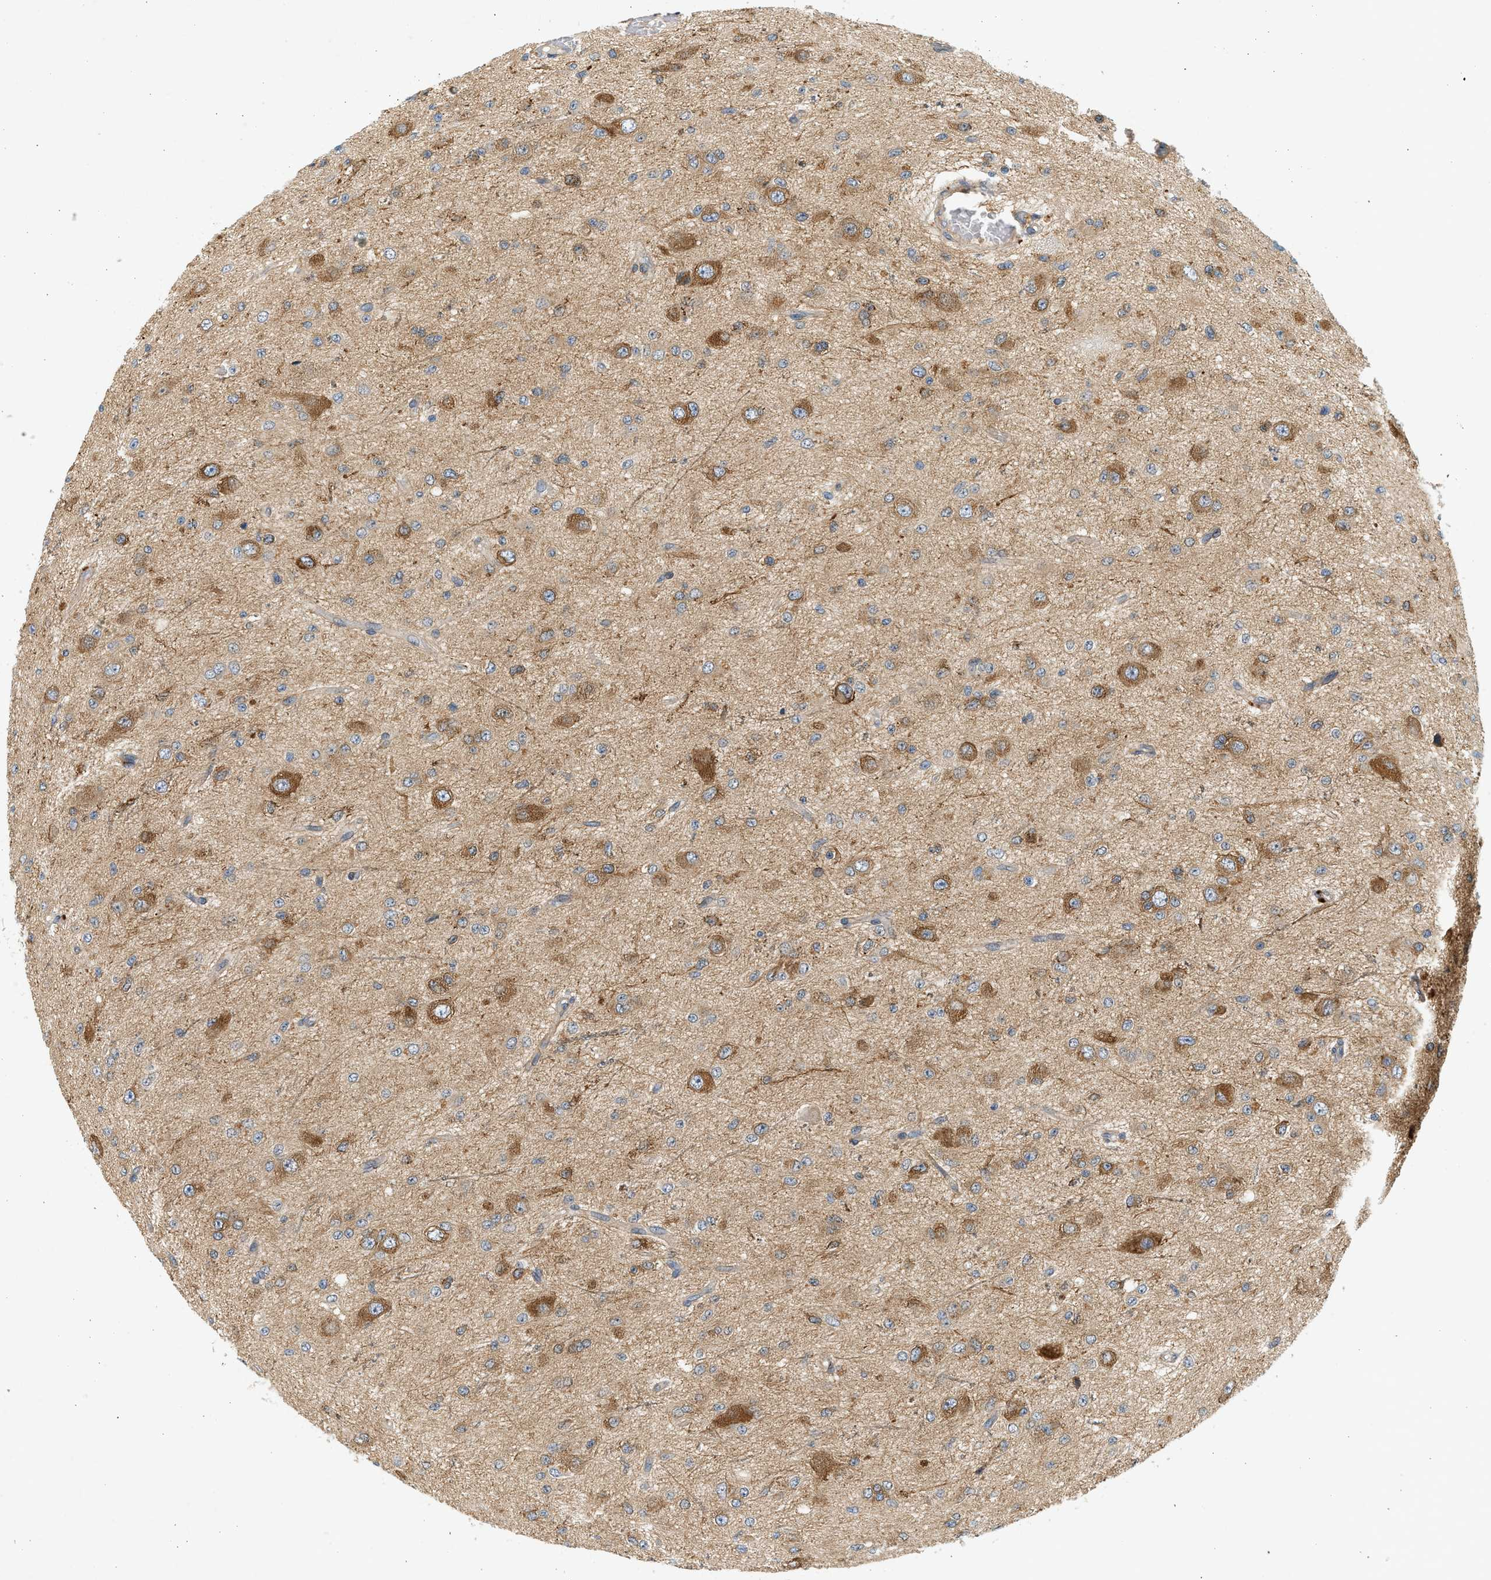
{"staining": {"intensity": "moderate", "quantity": ">75%", "location": "cytoplasmic/membranous"}, "tissue": "glioma", "cell_type": "Tumor cells", "image_type": "cancer", "snomed": [{"axis": "morphology", "description": "Glioma, malignant, High grade"}, {"axis": "topography", "description": "pancreas cauda"}], "caption": "Malignant glioma (high-grade) stained with DAB (3,3'-diaminobenzidine) immunohistochemistry (IHC) demonstrates medium levels of moderate cytoplasmic/membranous staining in about >75% of tumor cells.", "gene": "KDELR2", "patient": {"sex": "male", "age": 60}}